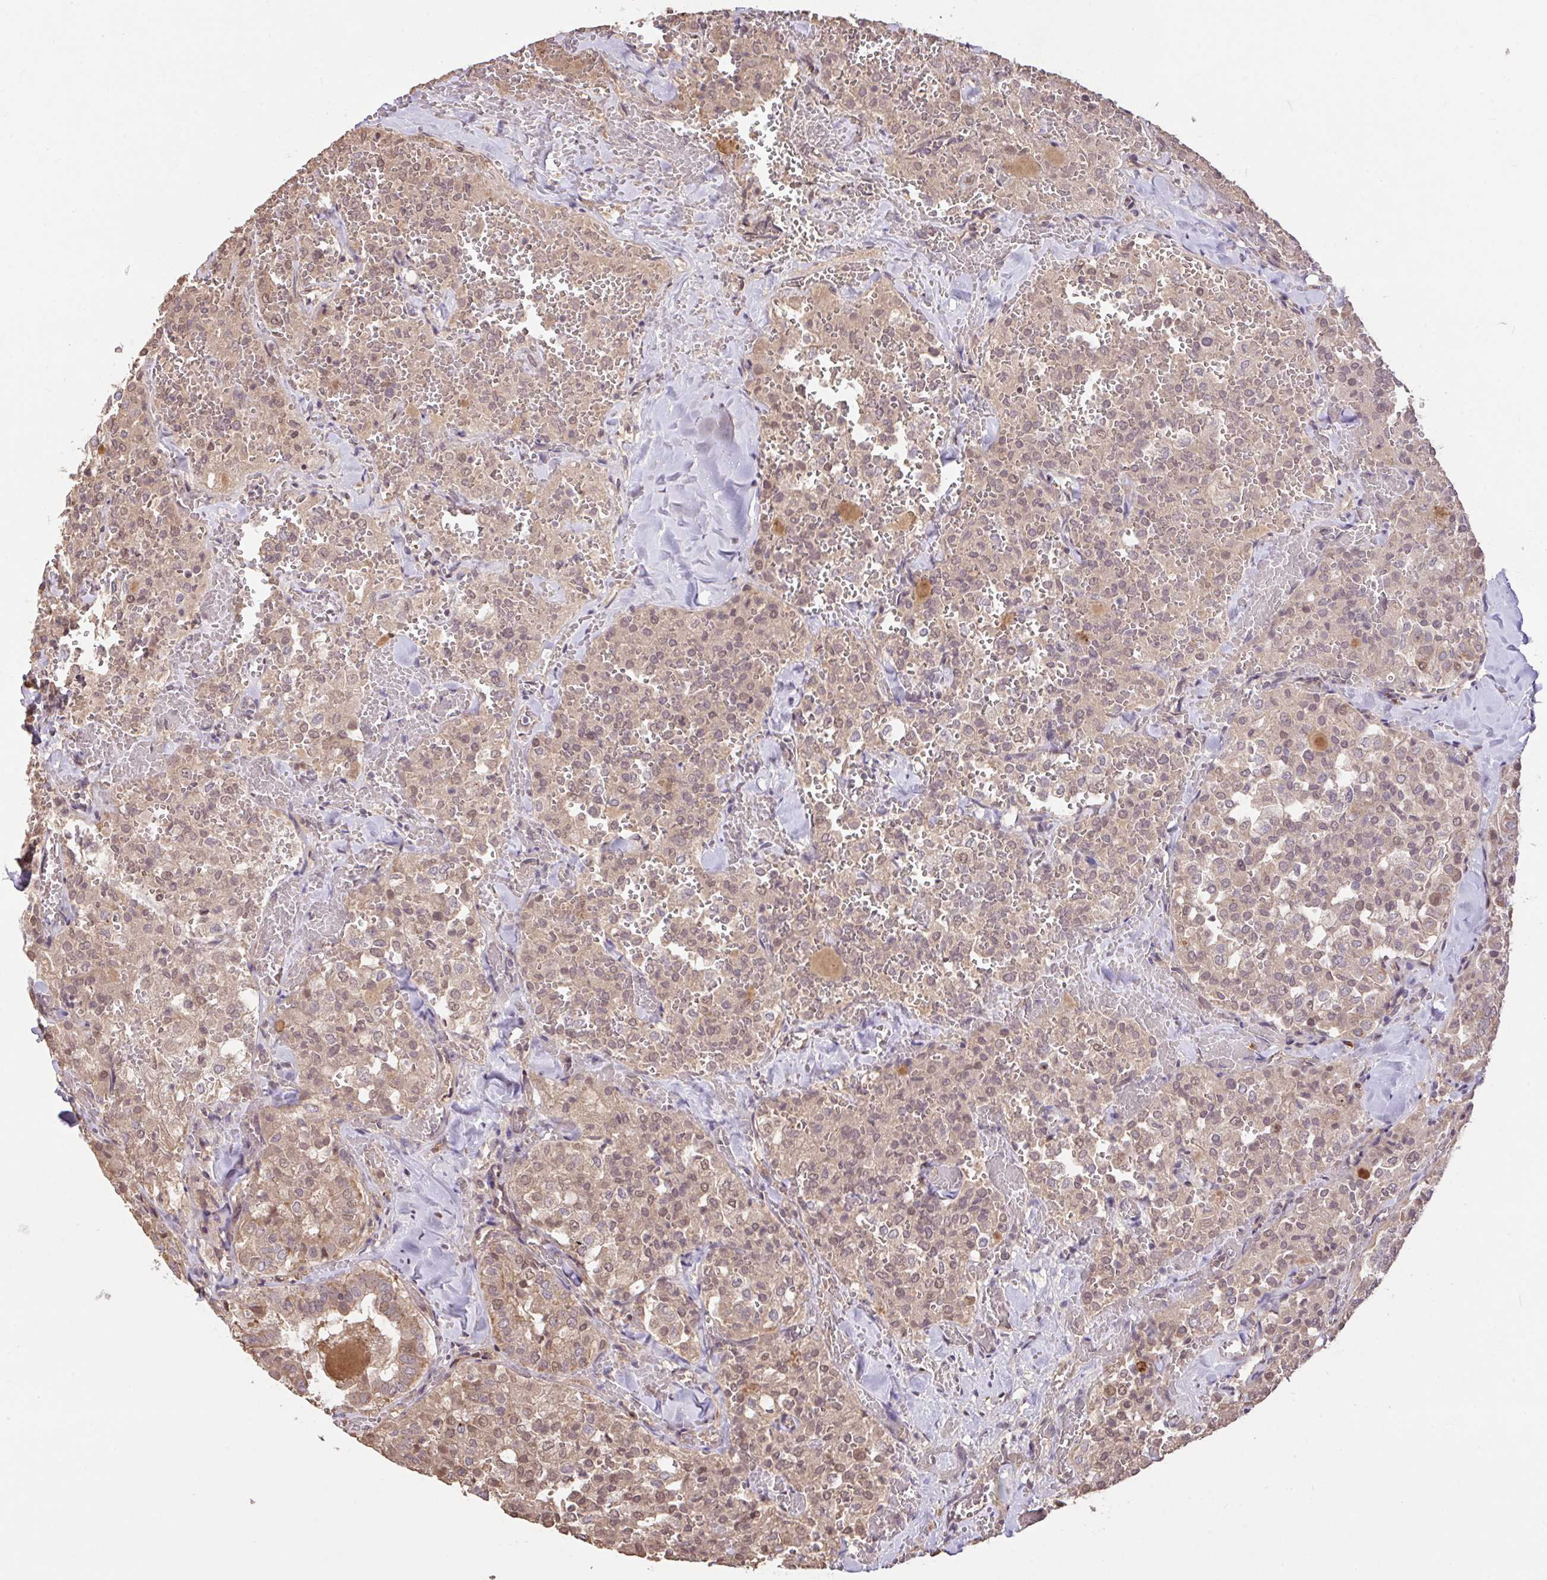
{"staining": {"intensity": "weak", "quantity": "25%-75%", "location": "nuclear"}, "tissue": "thyroid cancer", "cell_type": "Tumor cells", "image_type": "cancer", "snomed": [{"axis": "morphology", "description": "Follicular adenoma carcinoma, NOS"}, {"axis": "topography", "description": "Thyroid gland"}], "caption": "Tumor cells demonstrate weak nuclear expression in about 25%-75% of cells in thyroid cancer.", "gene": "FCER1A", "patient": {"sex": "male", "age": 75}}